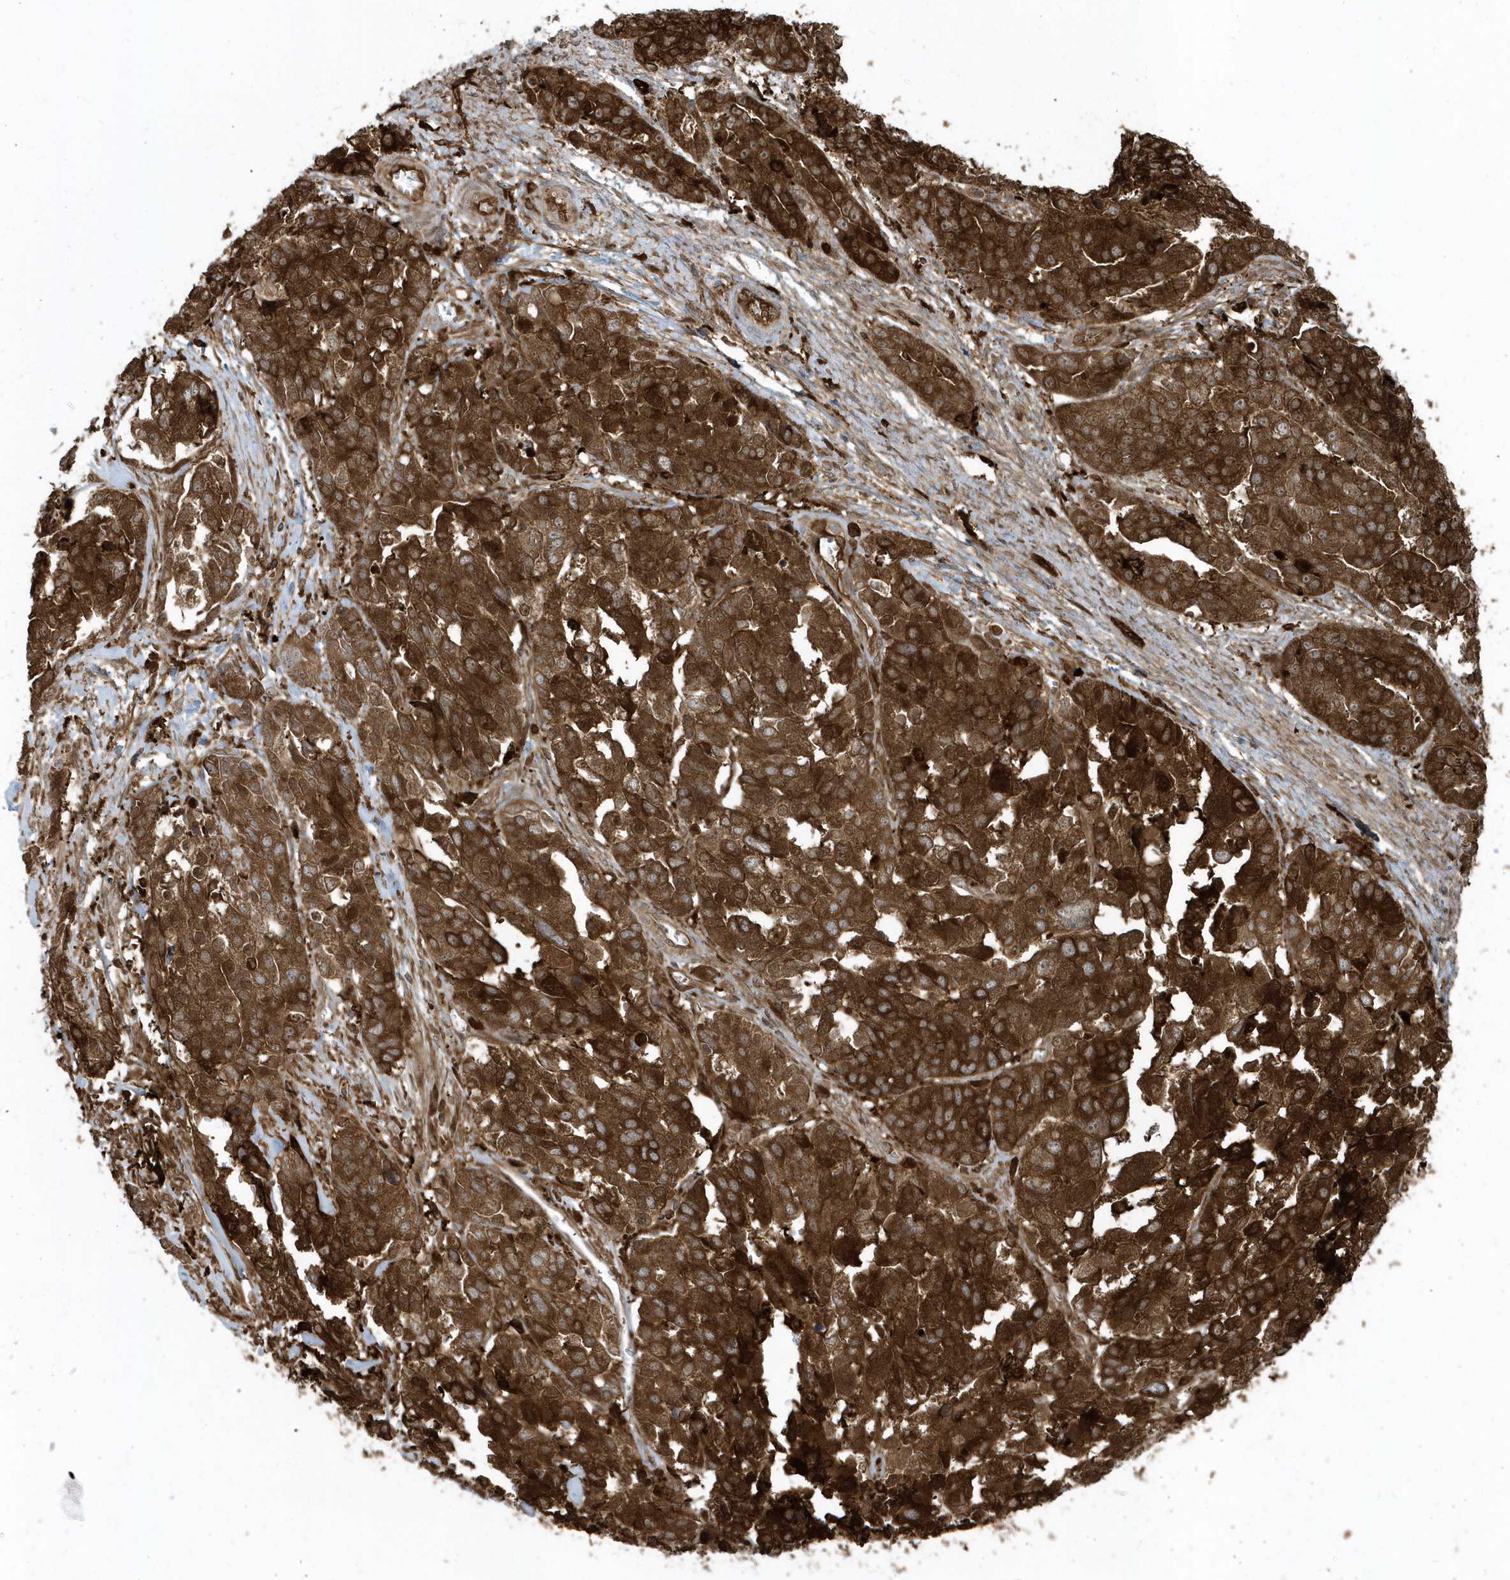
{"staining": {"intensity": "strong", "quantity": ">75%", "location": "cytoplasmic/membranous"}, "tissue": "ovarian cancer", "cell_type": "Tumor cells", "image_type": "cancer", "snomed": [{"axis": "morphology", "description": "Cystadenocarcinoma, serous, NOS"}, {"axis": "topography", "description": "Ovary"}], "caption": "Ovarian cancer (serous cystadenocarcinoma) stained for a protein shows strong cytoplasmic/membranous positivity in tumor cells. (Brightfield microscopy of DAB IHC at high magnification).", "gene": "CLCN6", "patient": {"sex": "female", "age": 44}}